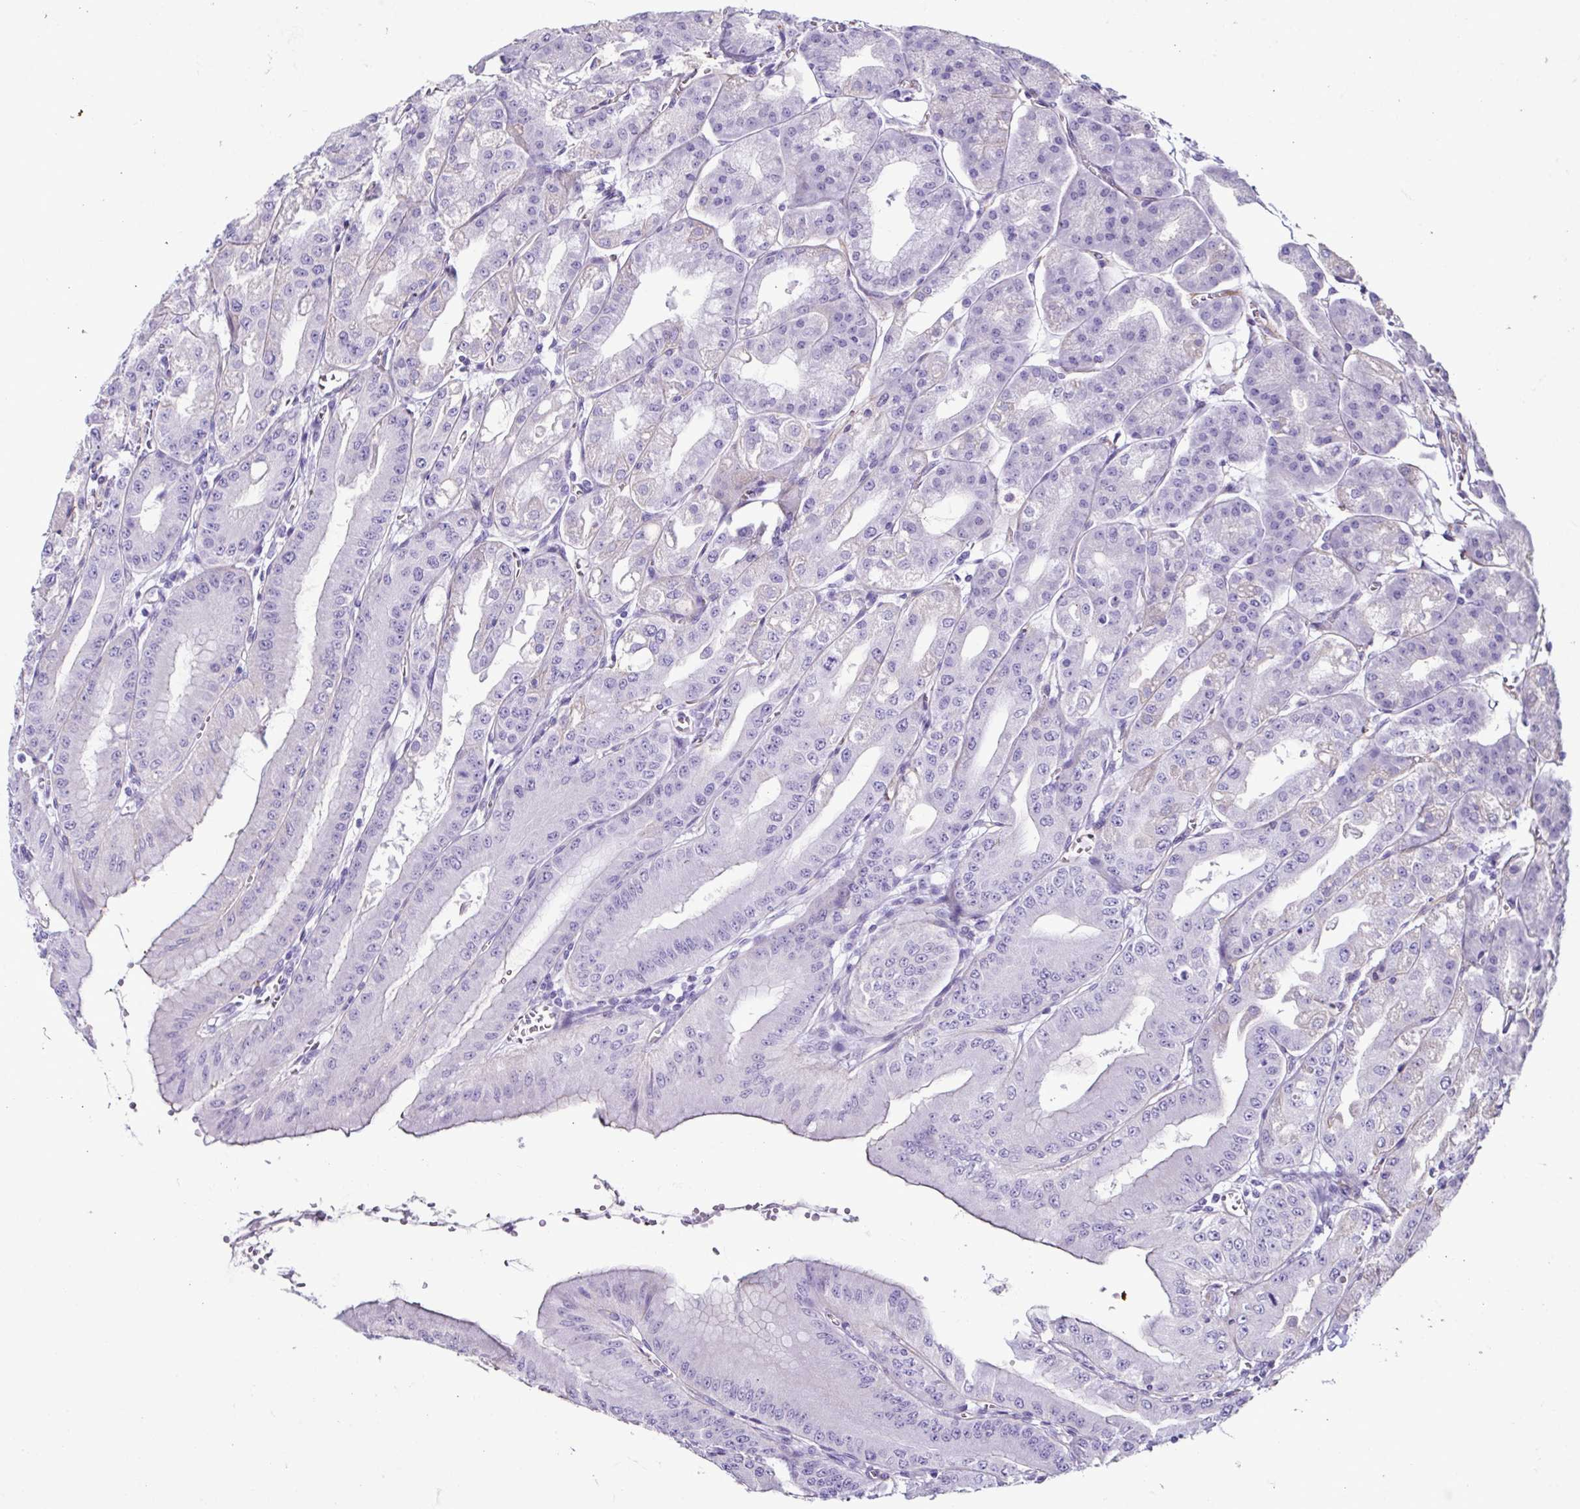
{"staining": {"intensity": "negative", "quantity": "none", "location": "none"}, "tissue": "stomach", "cell_type": "Glandular cells", "image_type": "normal", "snomed": [{"axis": "morphology", "description": "Normal tissue, NOS"}, {"axis": "topography", "description": "Stomach, lower"}], "caption": "Photomicrograph shows no protein positivity in glandular cells of normal stomach.", "gene": "CASP14", "patient": {"sex": "male", "age": 71}}